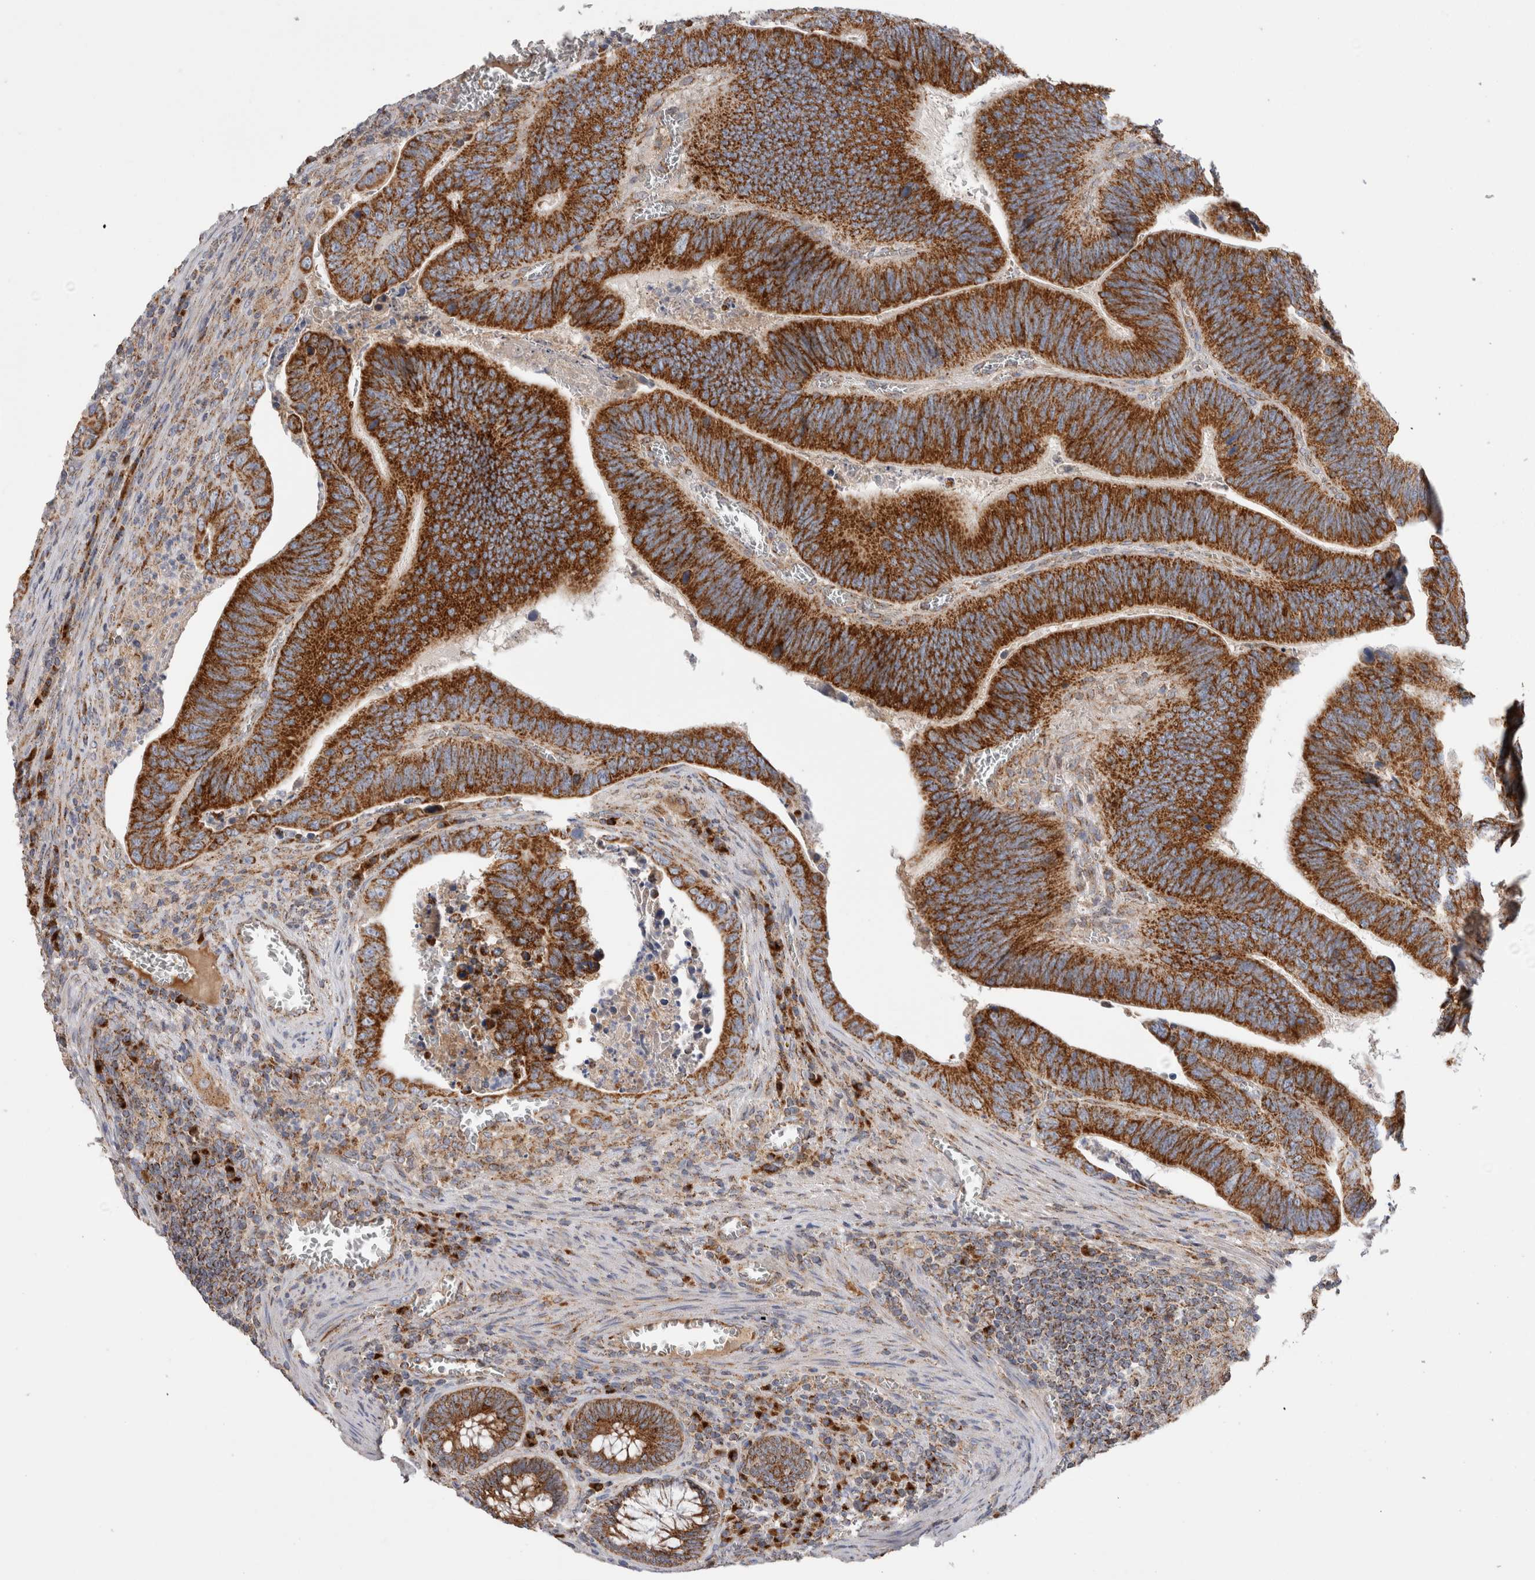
{"staining": {"intensity": "strong", "quantity": ">75%", "location": "cytoplasmic/membranous"}, "tissue": "colorectal cancer", "cell_type": "Tumor cells", "image_type": "cancer", "snomed": [{"axis": "morphology", "description": "Inflammation, NOS"}, {"axis": "morphology", "description": "Adenocarcinoma, NOS"}, {"axis": "topography", "description": "Colon"}], "caption": "A photomicrograph showing strong cytoplasmic/membranous positivity in approximately >75% of tumor cells in colorectal adenocarcinoma, as visualized by brown immunohistochemical staining.", "gene": "IARS2", "patient": {"sex": "male", "age": 72}}